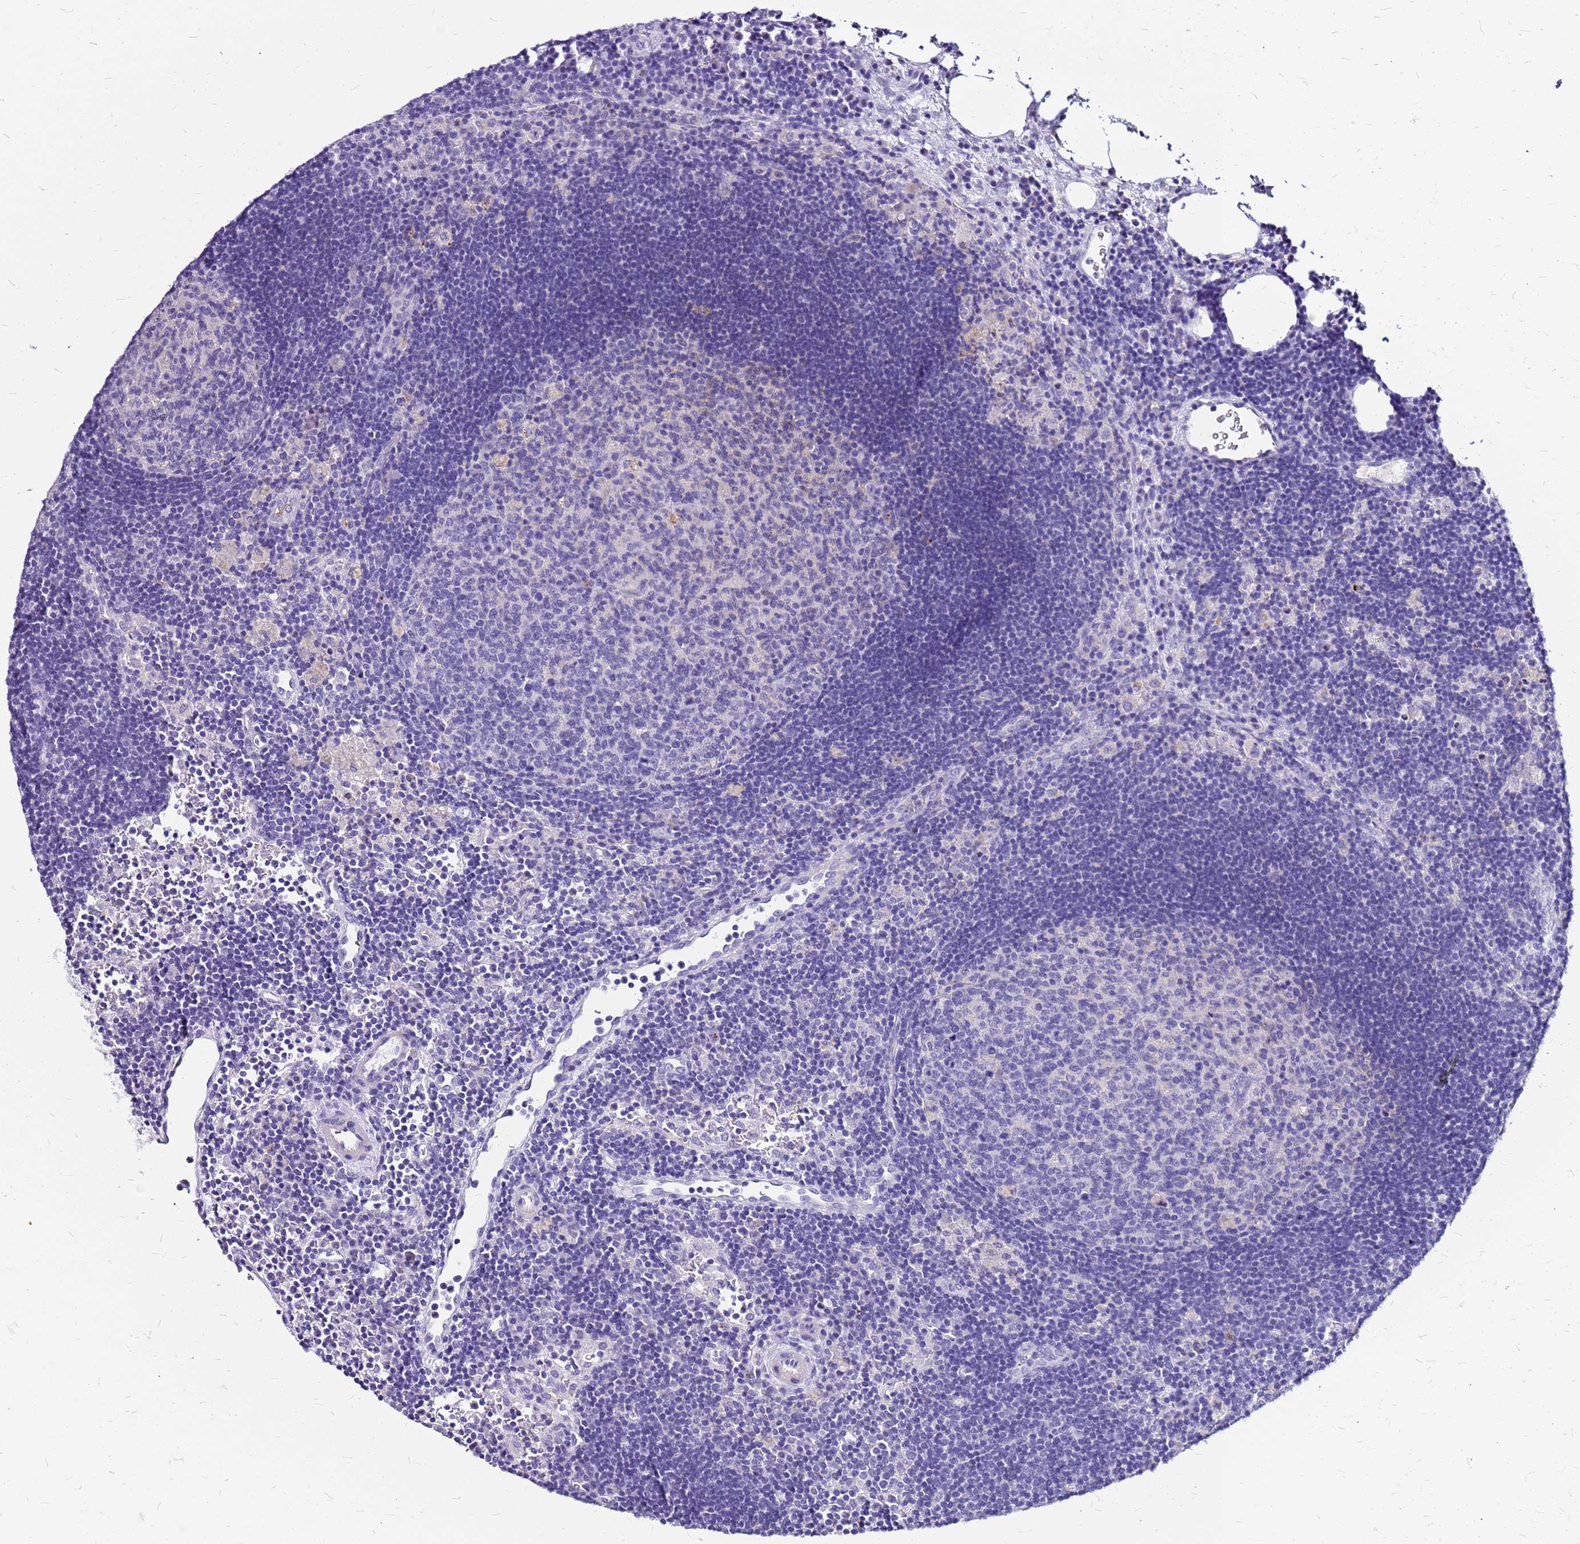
{"staining": {"intensity": "negative", "quantity": "none", "location": "none"}, "tissue": "lymph node", "cell_type": "Germinal center cells", "image_type": "normal", "snomed": [{"axis": "morphology", "description": "Normal tissue, NOS"}, {"axis": "topography", "description": "Lymph node"}], "caption": "The histopathology image reveals no staining of germinal center cells in normal lymph node.", "gene": "DCDC2B", "patient": {"sex": "male", "age": 62}}